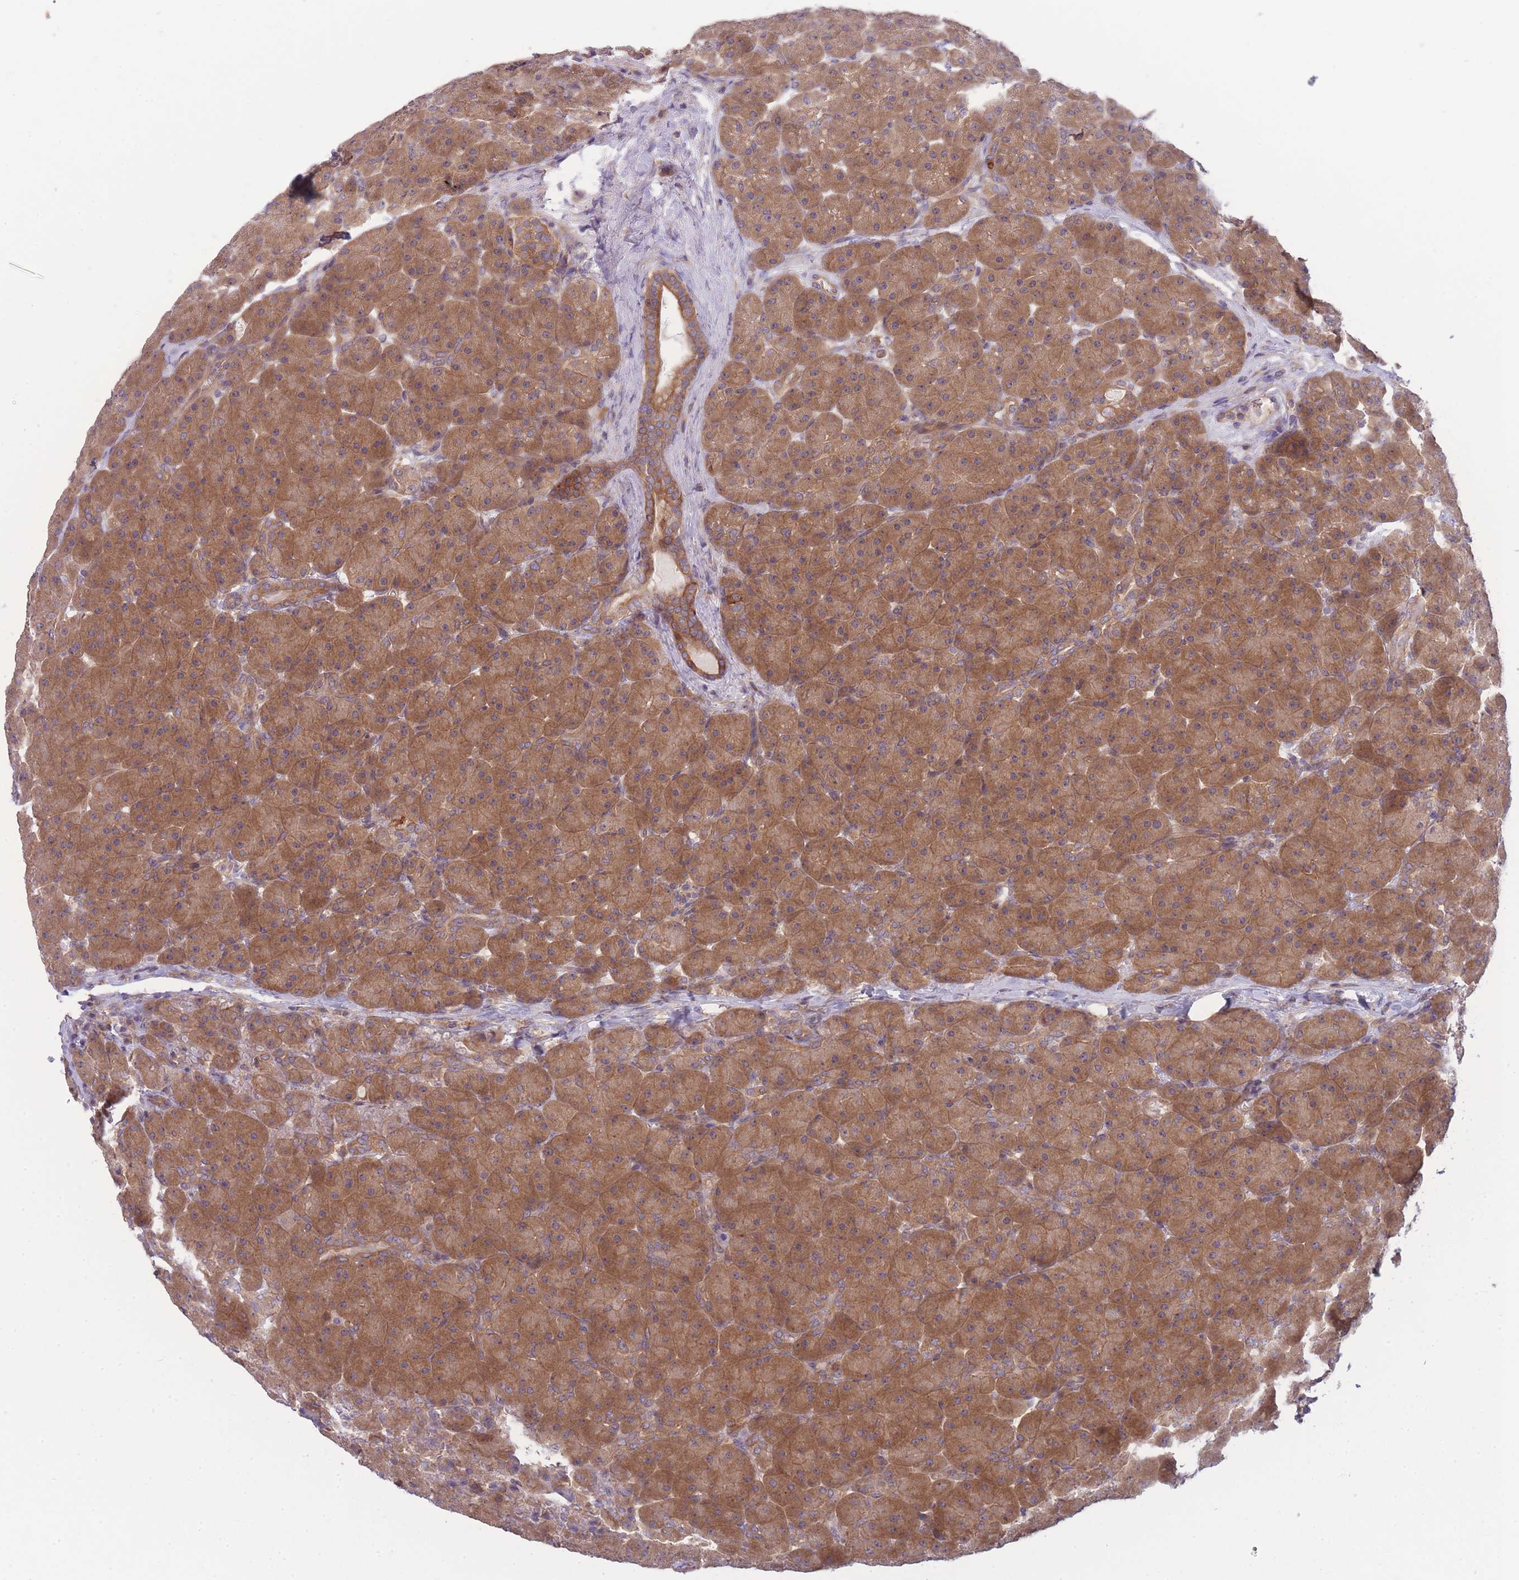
{"staining": {"intensity": "moderate", "quantity": ">75%", "location": "cytoplasmic/membranous"}, "tissue": "pancreas", "cell_type": "Exocrine glandular cells", "image_type": "normal", "snomed": [{"axis": "morphology", "description": "Normal tissue, NOS"}, {"axis": "topography", "description": "Pancreas"}], "caption": "Immunohistochemical staining of benign human pancreas reveals medium levels of moderate cytoplasmic/membranous positivity in approximately >75% of exocrine glandular cells.", "gene": "PFDN6", "patient": {"sex": "male", "age": 66}}